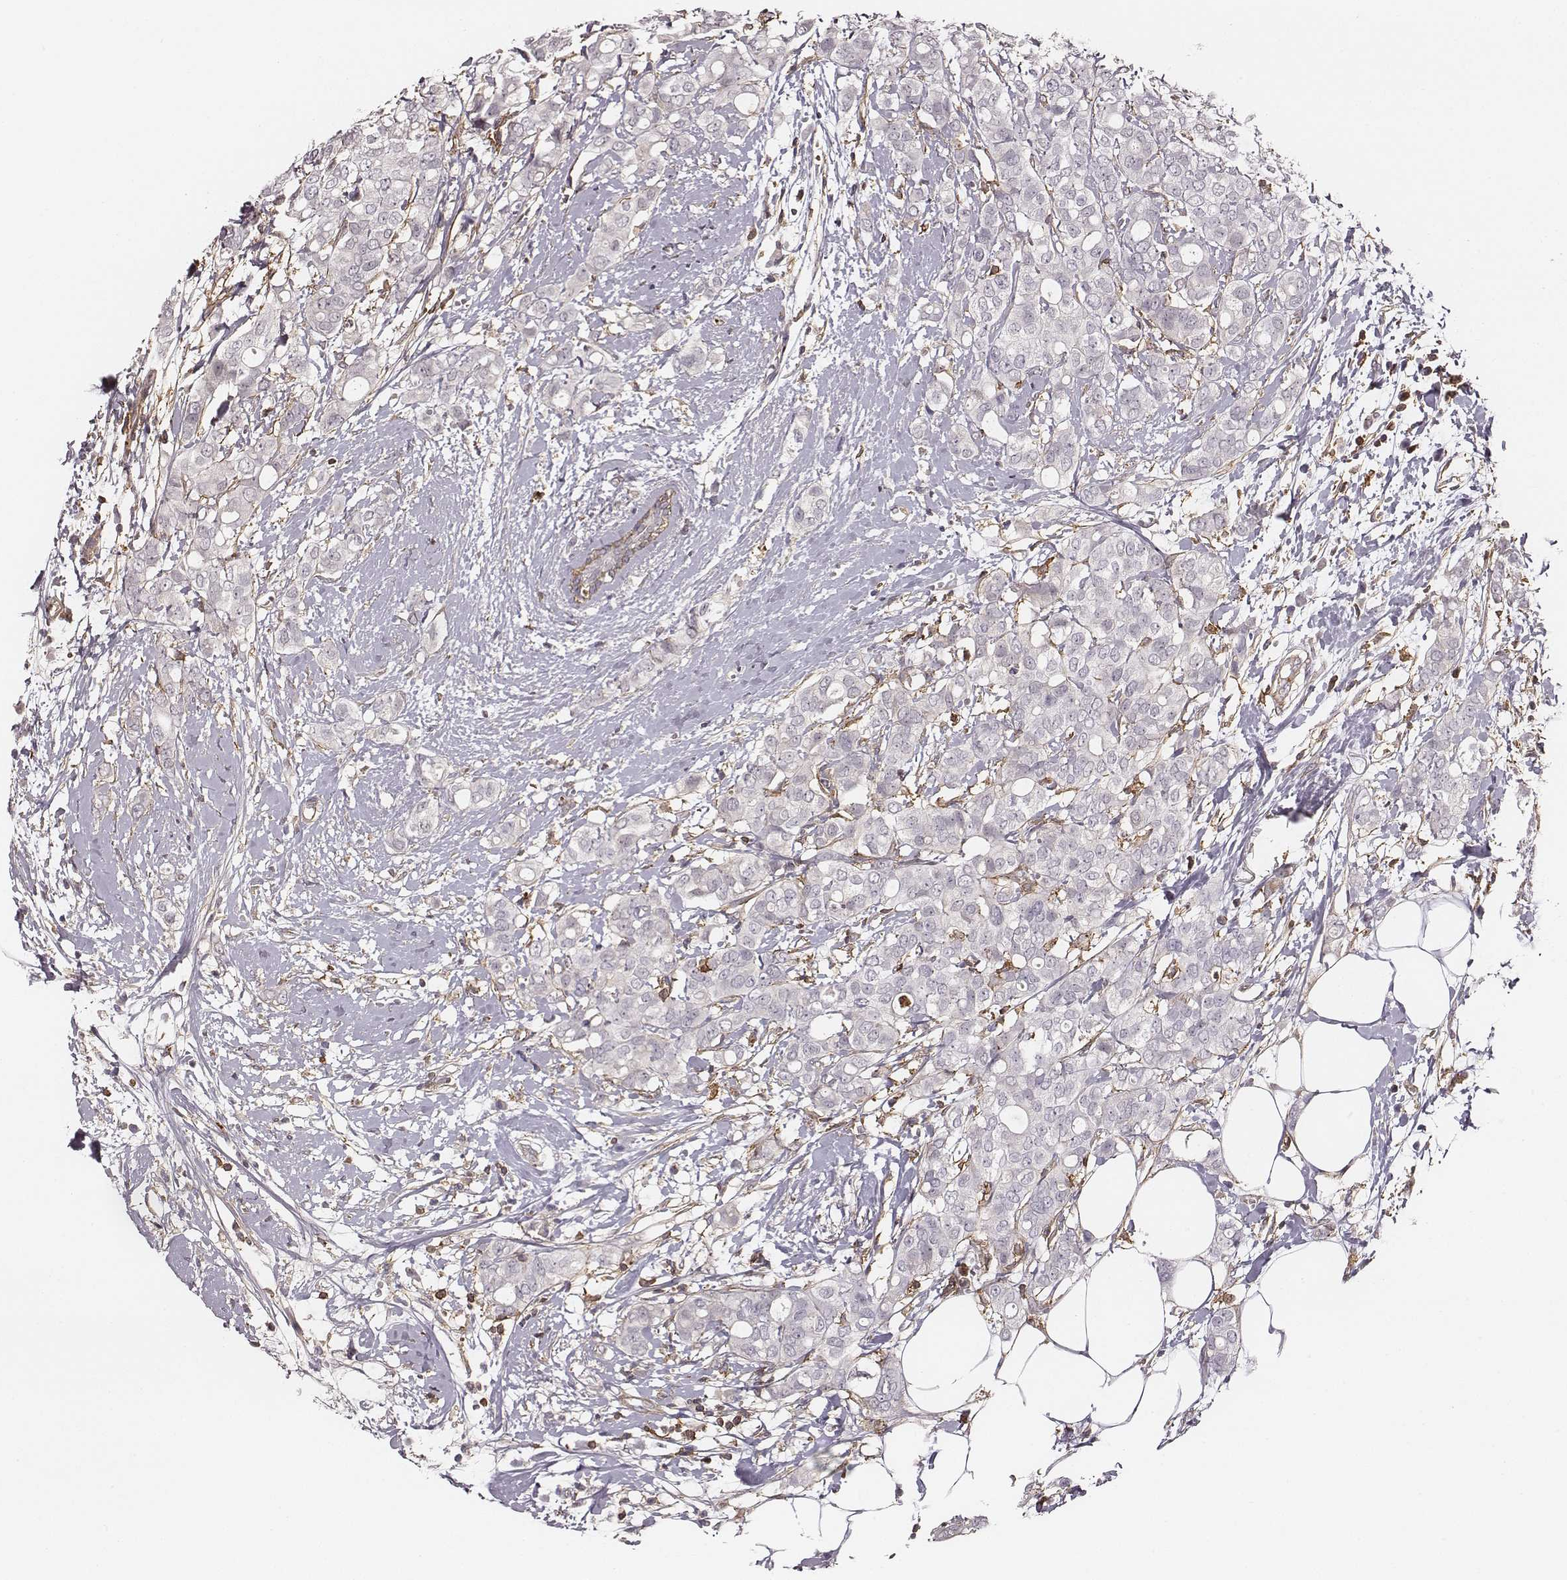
{"staining": {"intensity": "negative", "quantity": "none", "location": "none"}, "tissue": "breast cancer", "cell_type": "Tumor cells", "image_type": "cancer", "snomed": [{"axis": "morphology", "description": "Duct carcinoma"}, {"axis": "topography", "description": "Breast"}], "caption": "High power microscopy image of an immunohistochemistry (IHC) micrograph of infiltrating ductal carcinoma (breast), revealing no significant staining in tumor cells. (DAB immunohistochemistry visualized using brightfield microscopy, high magnification).", "gene": "ZYX", "patient": {"sex": "female", "age": 40}}